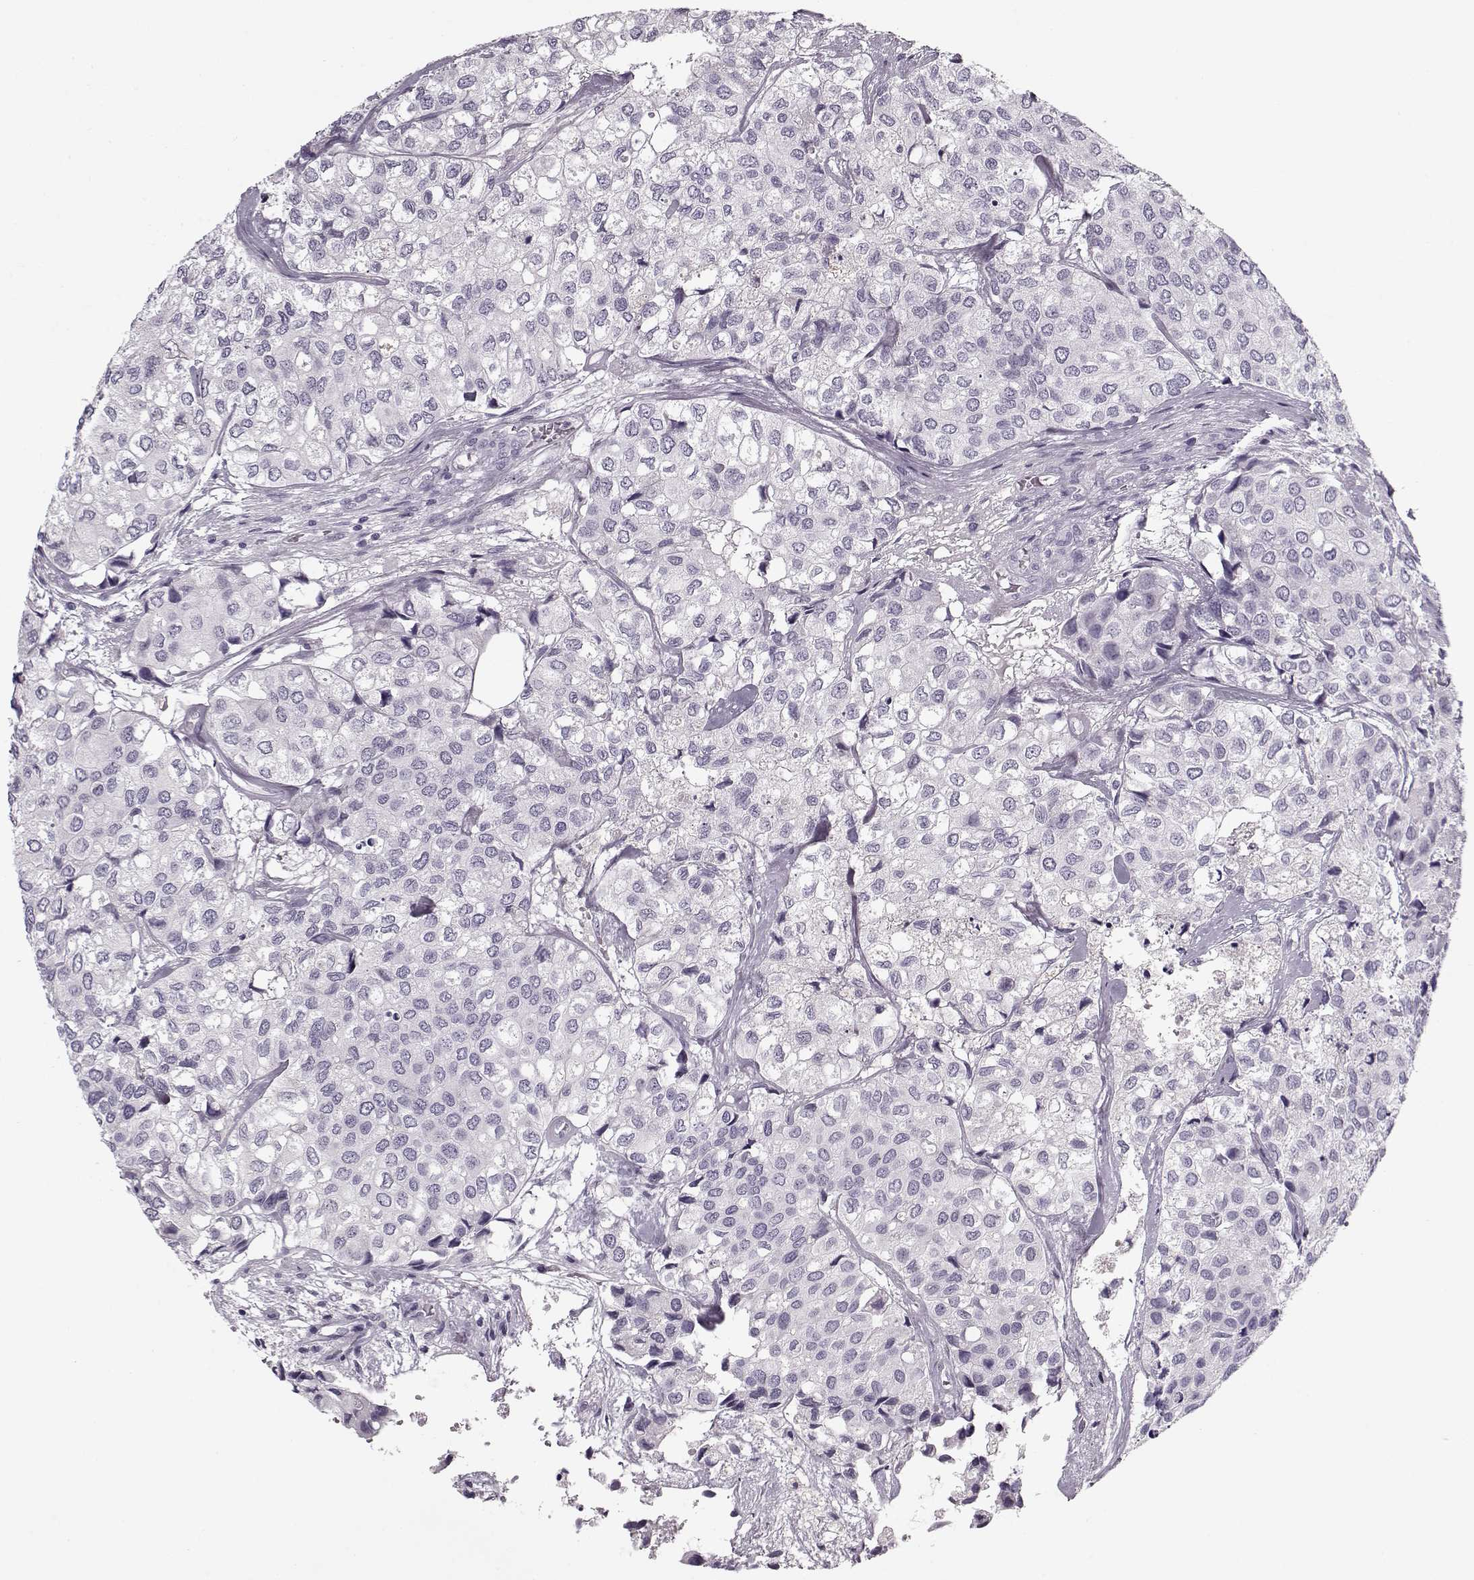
{"staining": {"intensity": "negative", "quantity": "none", "location": "none"}, "tissue": "urothelial cancer", "cell_type": "Tumor cells", "image_type": "cancer", "snomed": [{"axis": "morphology", "description": "Urothelial carcinoma, High grade"}, {"axis": "topography", "description": "Urinary bladder"}], "caption": "The IHC micrograph has no significant positivity in tumor cells of high-grade urothelial carcinoma tissue.", "gene": "PNMT", "patient": {"sex": "male", "age": 73}}